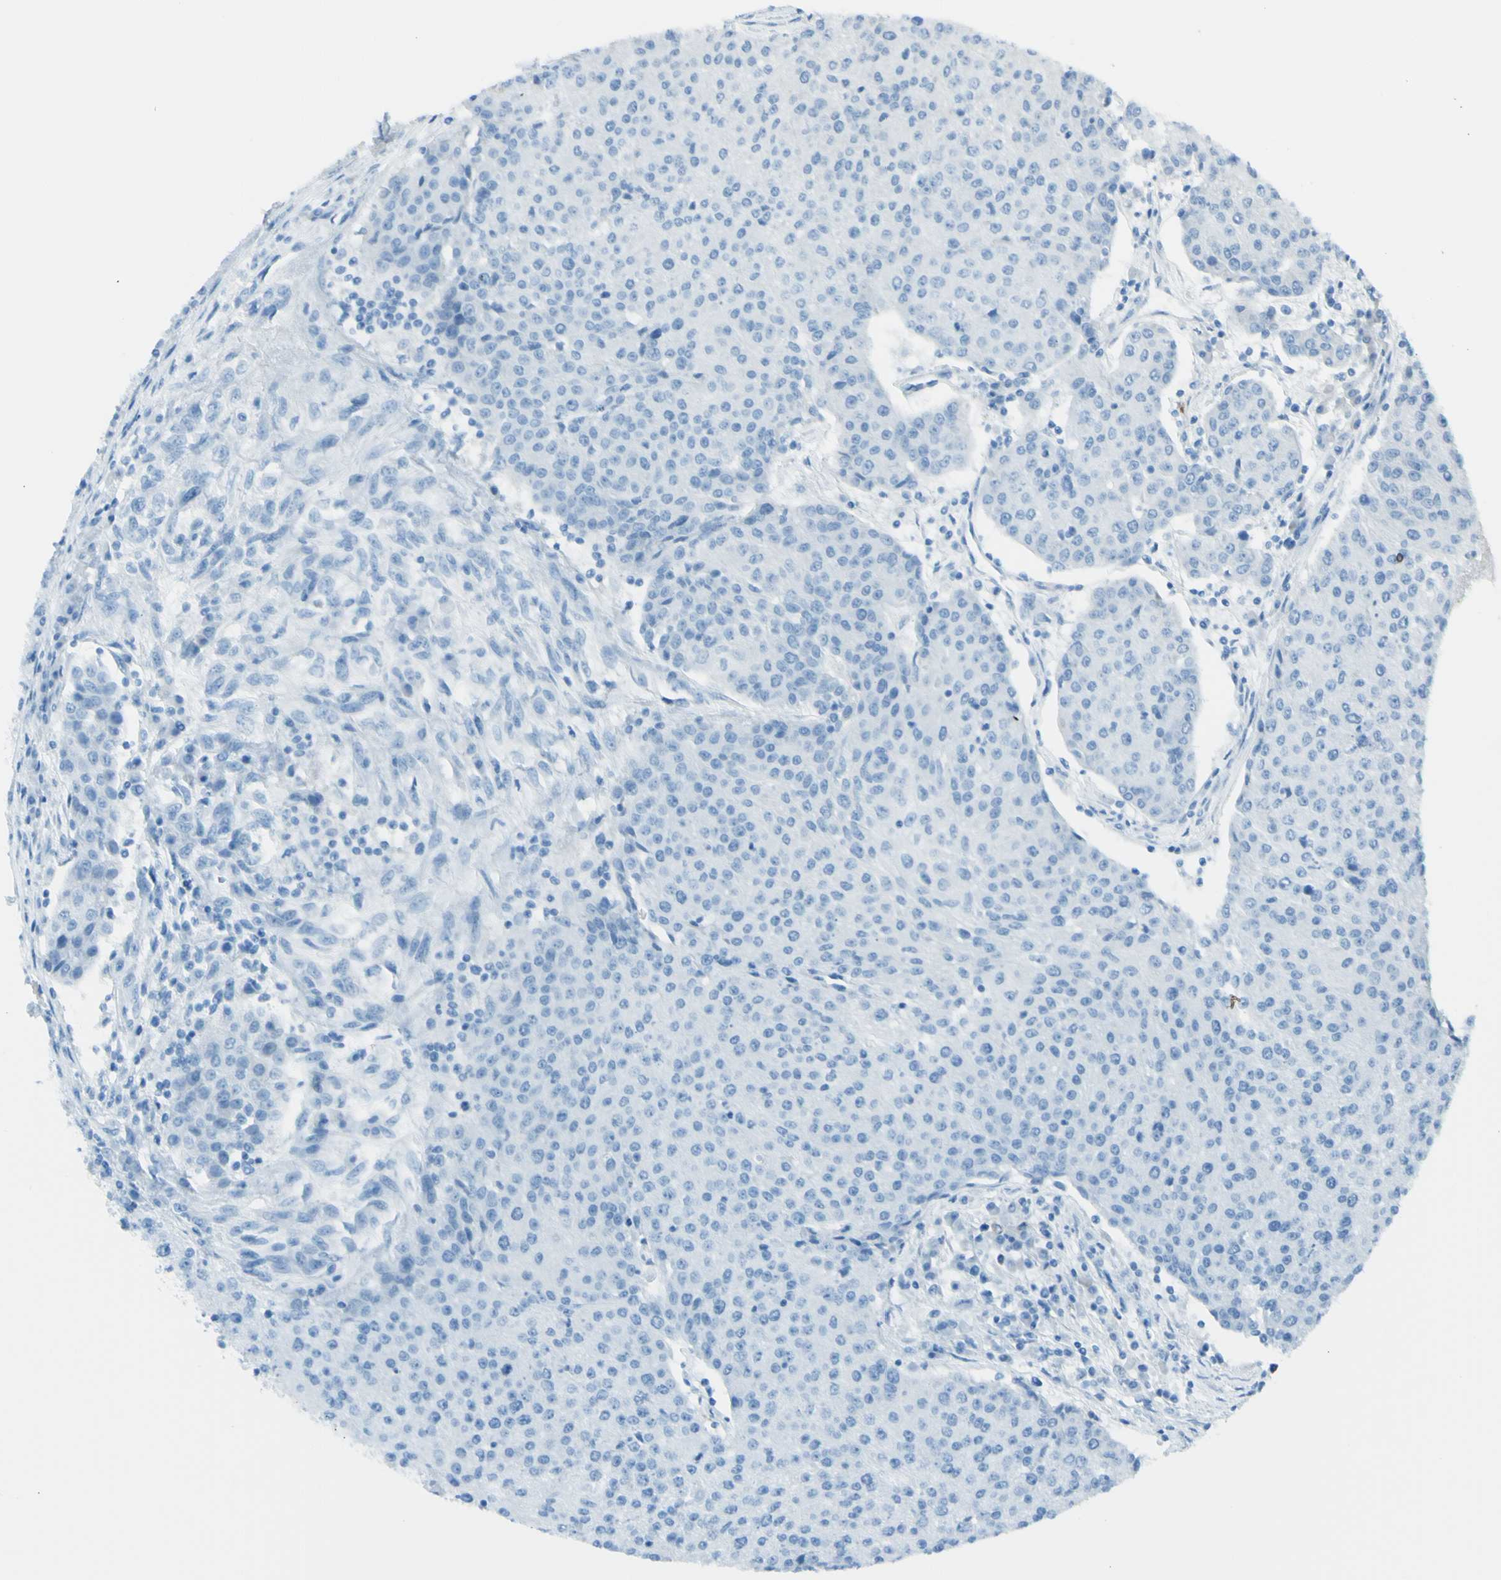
{"staining": {"intensity": "negative", "quantity": "none", "location": "none"}, "tissue": "urothelial cancer", "cell_type": "Tumor cells", "image_type": "cancer", "snomed": [{"axis": "morphology", "description": "Urothelial carcinoma, High grade"}, {"axis": "topography", "description": "Urinary bladder"}], "caption": "DAB (3,3'-diaminobenzidine) immunohistochemical staining of urothelial carcinoma (high-grade) exhibits no significant expression in tumor cells.", "gene": "TFPI2", "patient": {"sex": "female", "age": 85}}